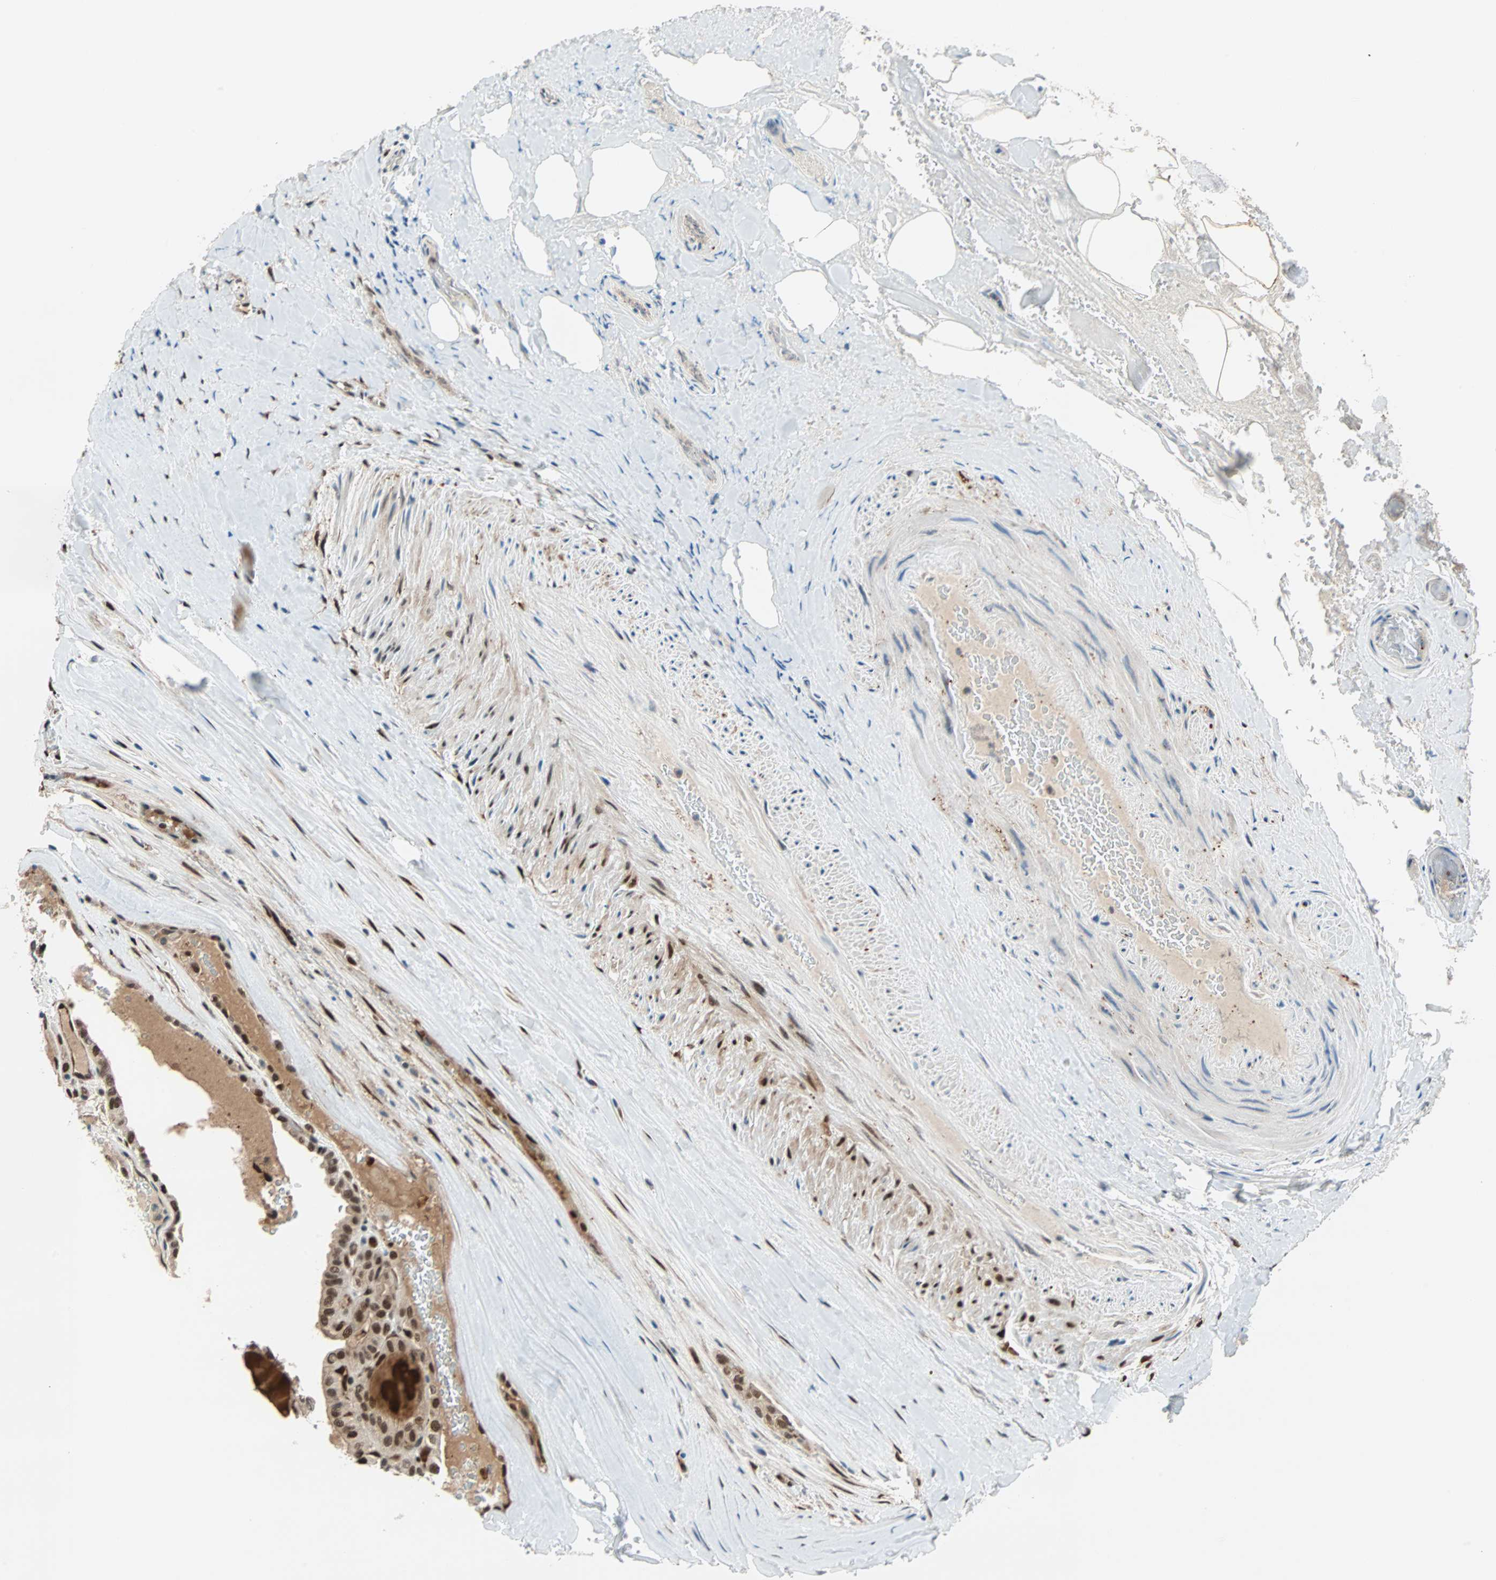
{"staining": {"intensity": "strong", "quantity": ">75%", "location": "cytoplasmic/membranous,nuclear"}, "tissue": "thyroid cancer", "cell_type": "Tumor cells", "image_type": "cancer", "snomed": [{"axis": "morphology", "description": "Papillary adenocarcinoma, NOS"}, {"axis": "topography", "description": "Thyroid gland"}], "caption": "Immunohistochemistry (IHC) image of neoplastic tissue: human thyroid papillary adenocarcinoma stained using IHC displays high levels of strong protein expression localized specifically in the cytoplasmic/membranous and nuclear of tumor cells, appearing as a cytoplasmic/membranous and nuclear brown color.", "gene": "WWTR1", "patient": {"sex": "male", "age": 77}}